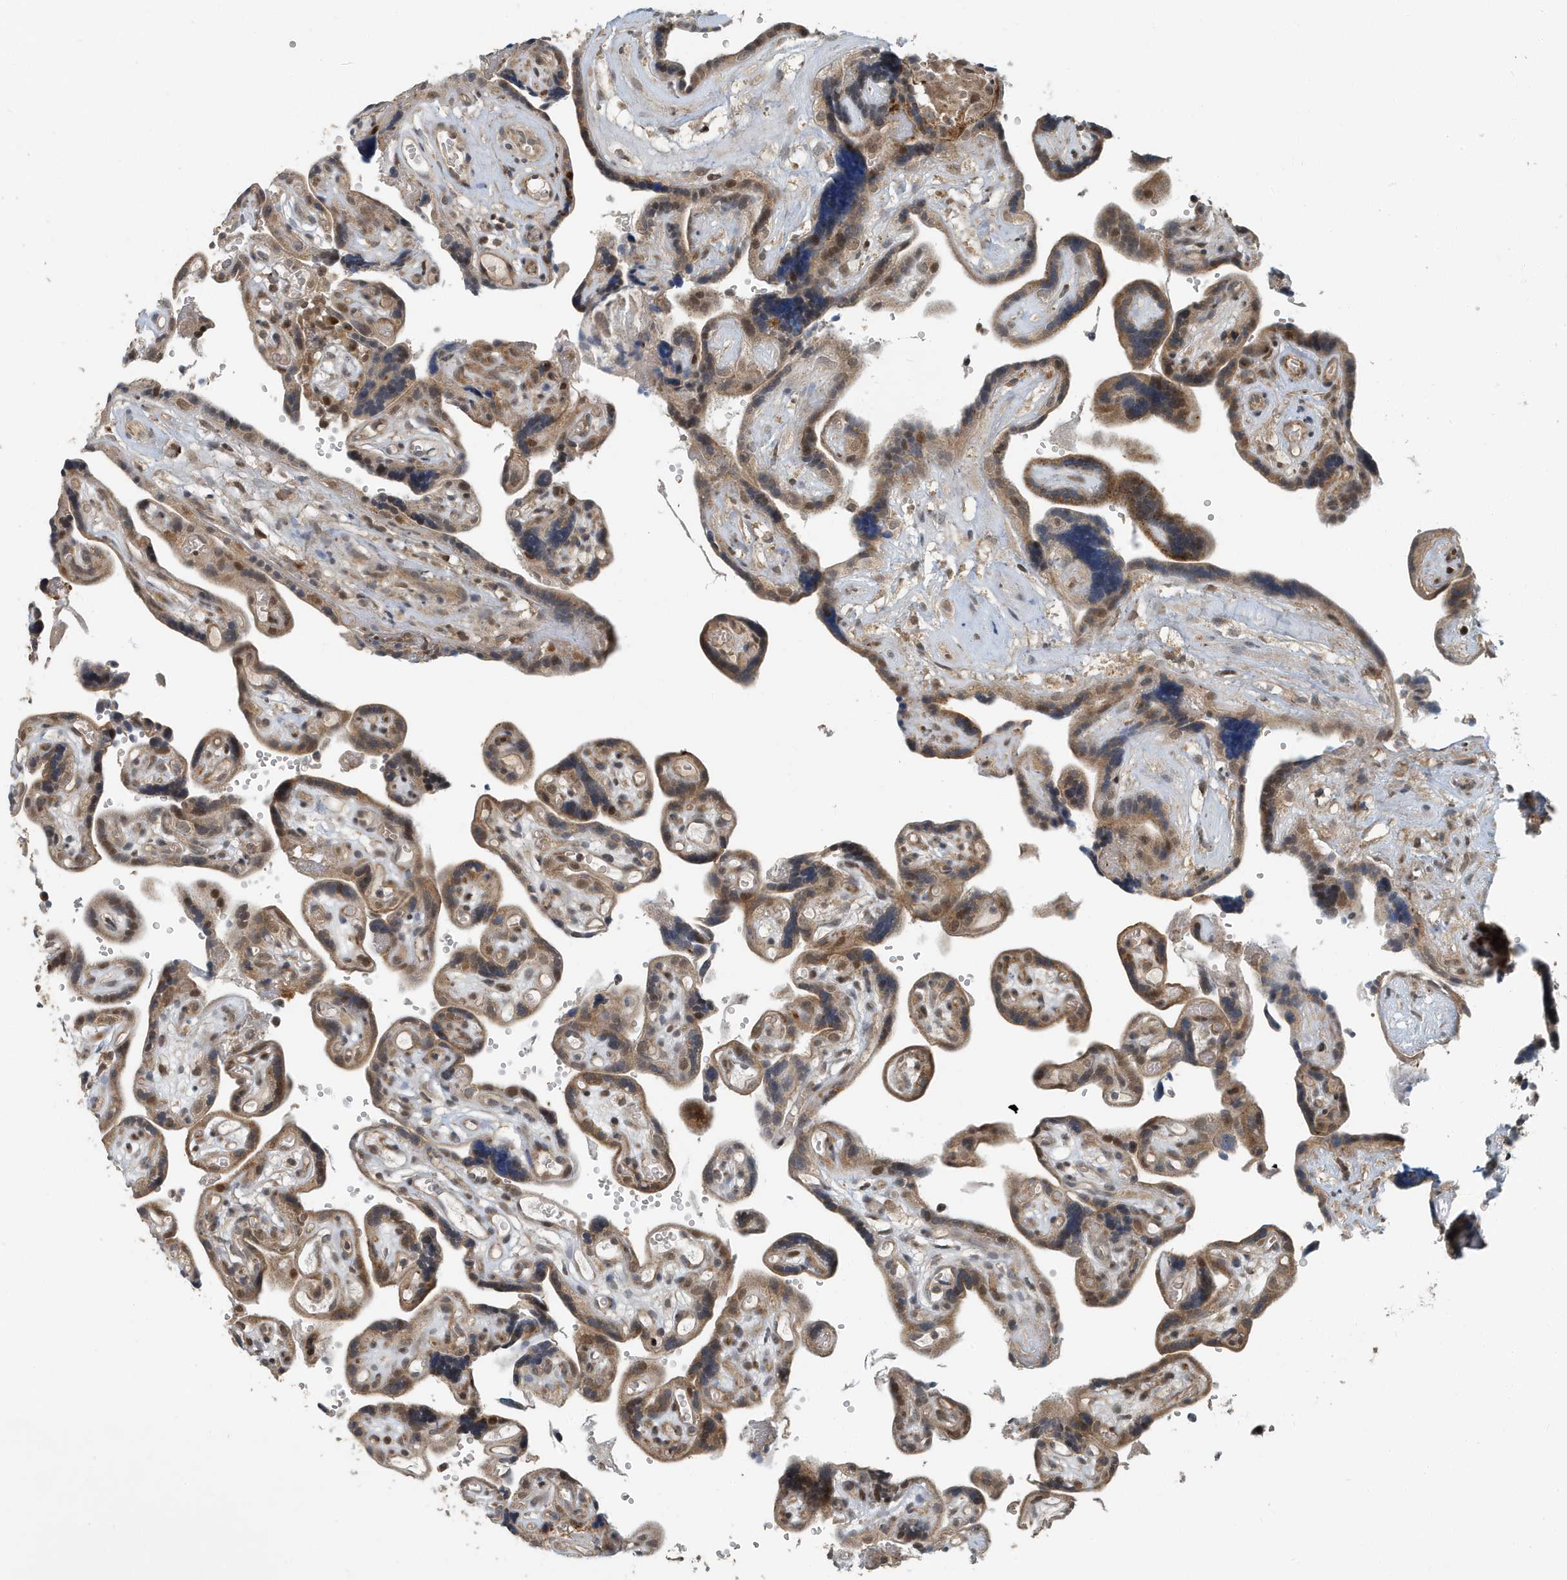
{"staining": {"intensity": "moderate", "quantity": ">75%", "location": "cytoplasmic/membranous,nuclear"}, "tissue": "placenta", "cell_type": "Decidual cells", "image_type": "normal", "snomed": [{"axis": "morphology", "description": "Normal tissue, NOS"}, {"axis": "topography", "description": "Placenta"}], "caption": "IHC staining of normal placenta, which reveals medium levels of moderate cytoplasmic/membranous,nuclear expression in about >75% of decidual cells indicating moderate cytoplasmic/membranous,nuclear protein positivity. The staining was performed using DAB (3,3'-diaminobenzidine) (brown) for protein detection and nuclei were counterstained in hematoxylin (blue).", "gene": "KIF15", "patient": {"sex": "female", "age": 30}}